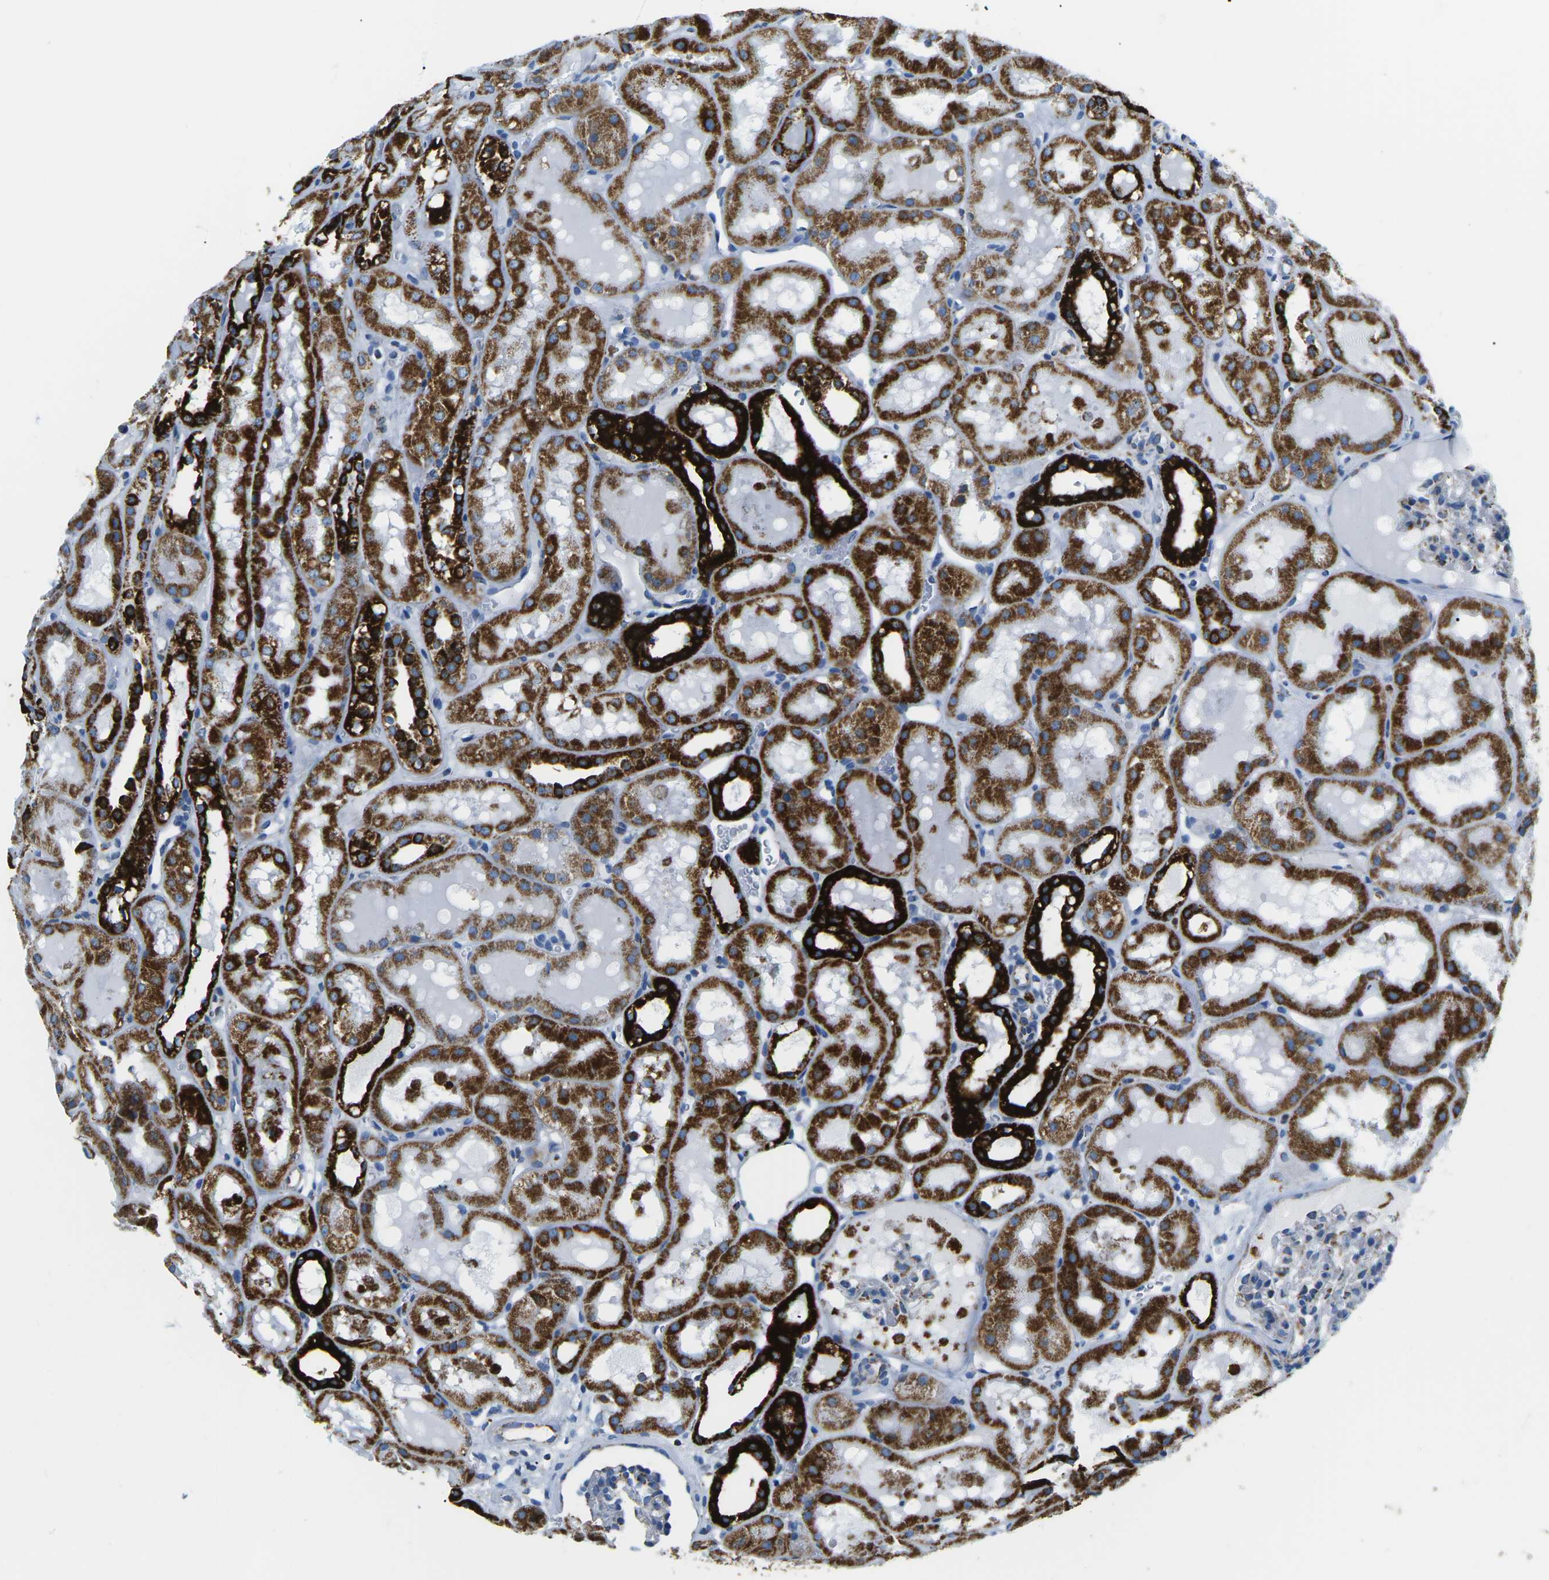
{"staining": {"intensity": "moderate", "quantity": "25%-75%", "location": "cytoplasmic/membranous"}, "tissue": "kidney", "cell_type": "Cells in glomeruli", "image_type": "normal", "snomed": [{"axis": "morphology", "description": "Normal tissue, NOS"}, {"axis": "topography", "description": "Kidney"}, {"axis": "topography", "description": "Urinary bladder"}], "caption": "Immunohistochemical staining of unremarkable human kidney shows medium levels of moderate cytoplasmic/membranous staining in approximately 25%-75% of cells in glomeruli. (Stains: DAB in brown, nuclei in blue, Microscopy: brightfield microscopy at high magnification).", "gene": "COX6C", "patient": {"sex": "male", "age": 16}}